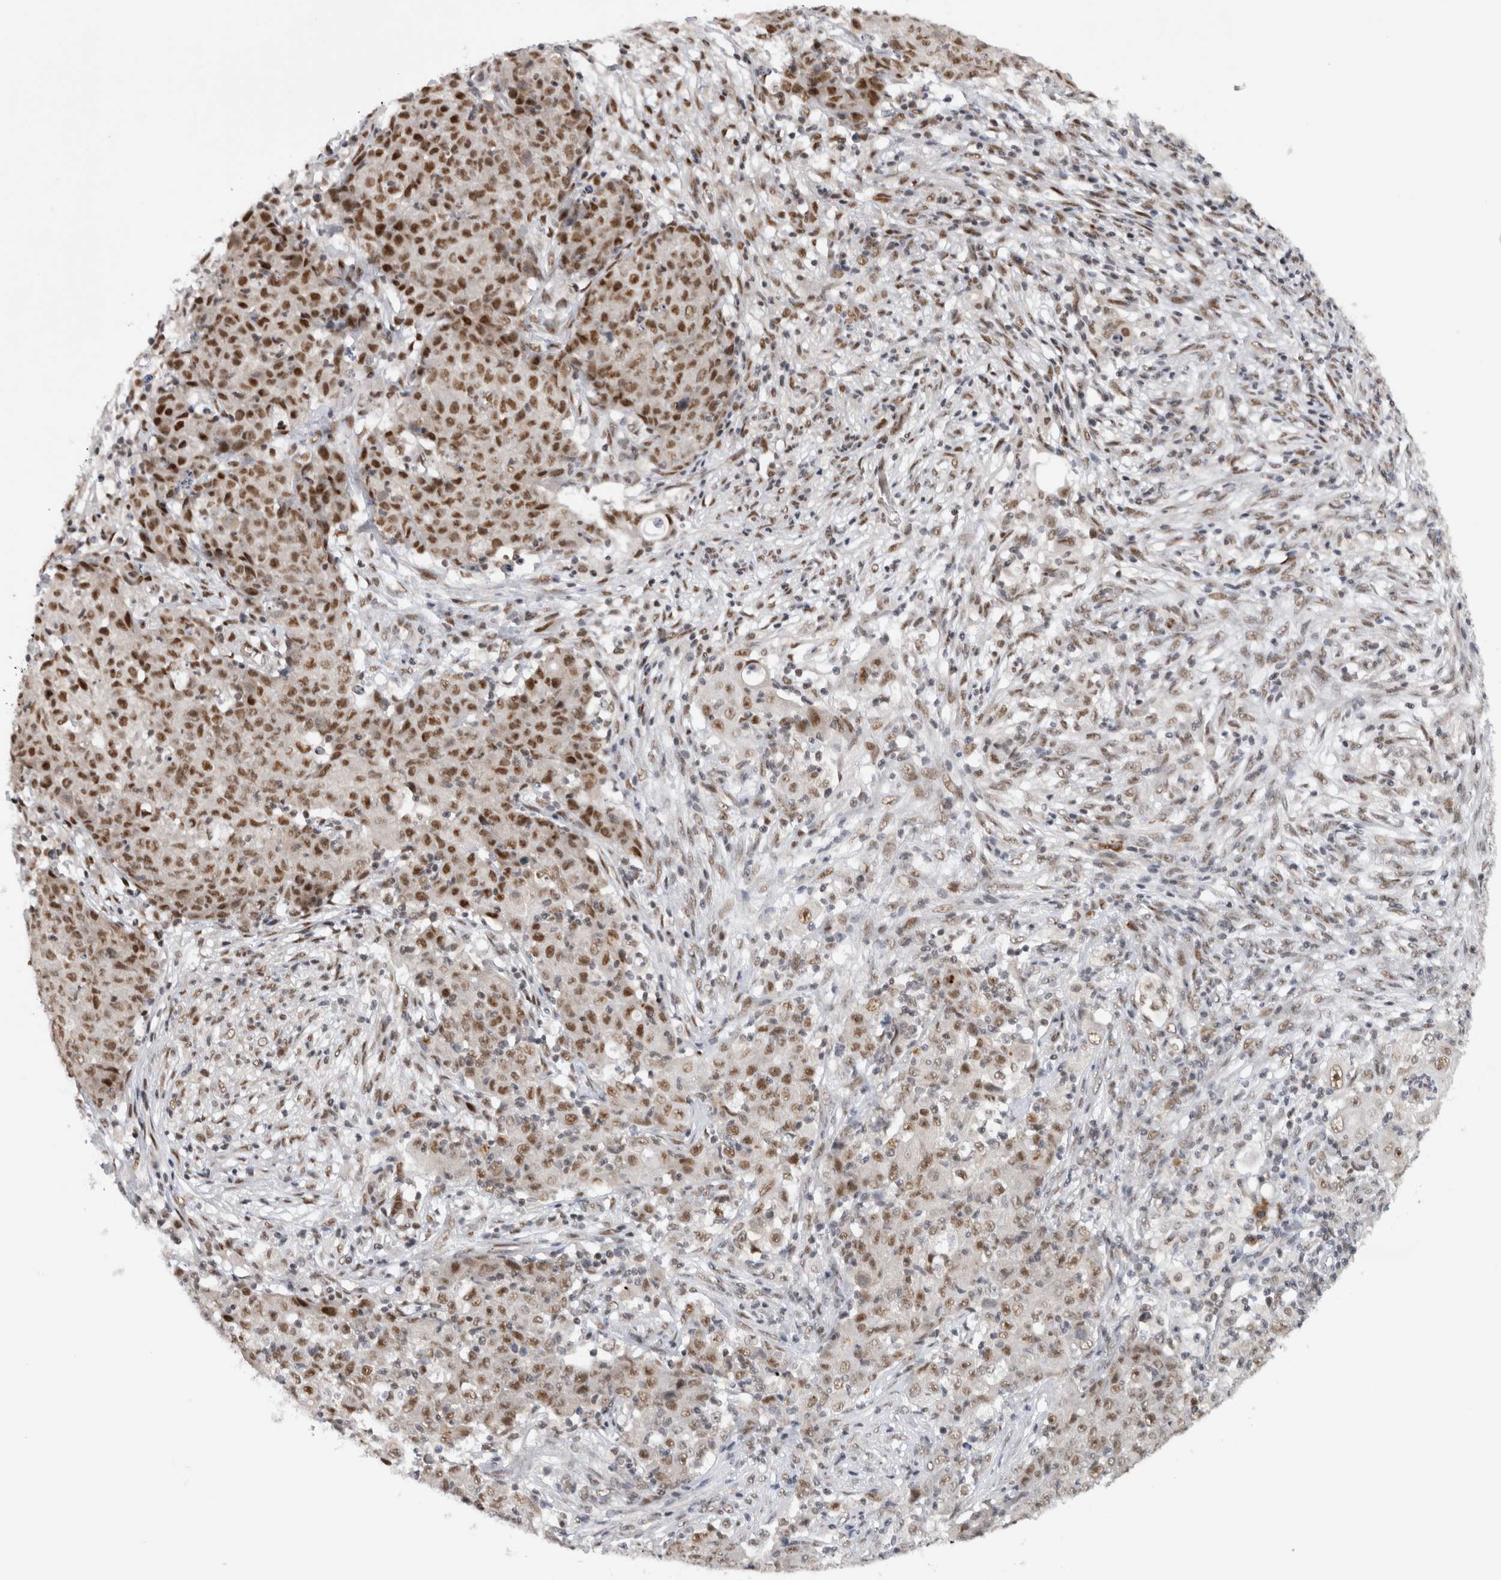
{"staining": {"intensity": "moderate", "quantity": ">75%", "location": "nuclear"}, "tissue": "ovarian cancer", "cell_type": "Tumor cells", "image_type": "cancer", "snomed": [{"axis": "morphology", "description": "Carcinoma, endometroid"}, {"axis": "topography", "description": "Ovary"}], "caption": "A histopathology image showing moderate nuclear positivity in about >75% of tumor cells in ovarian cancer (endometroid carcinoma), as visualized by brown immunohistochemical staining.", "gene": "HESX1", "patient": {"sex": "female", "age": 42}}